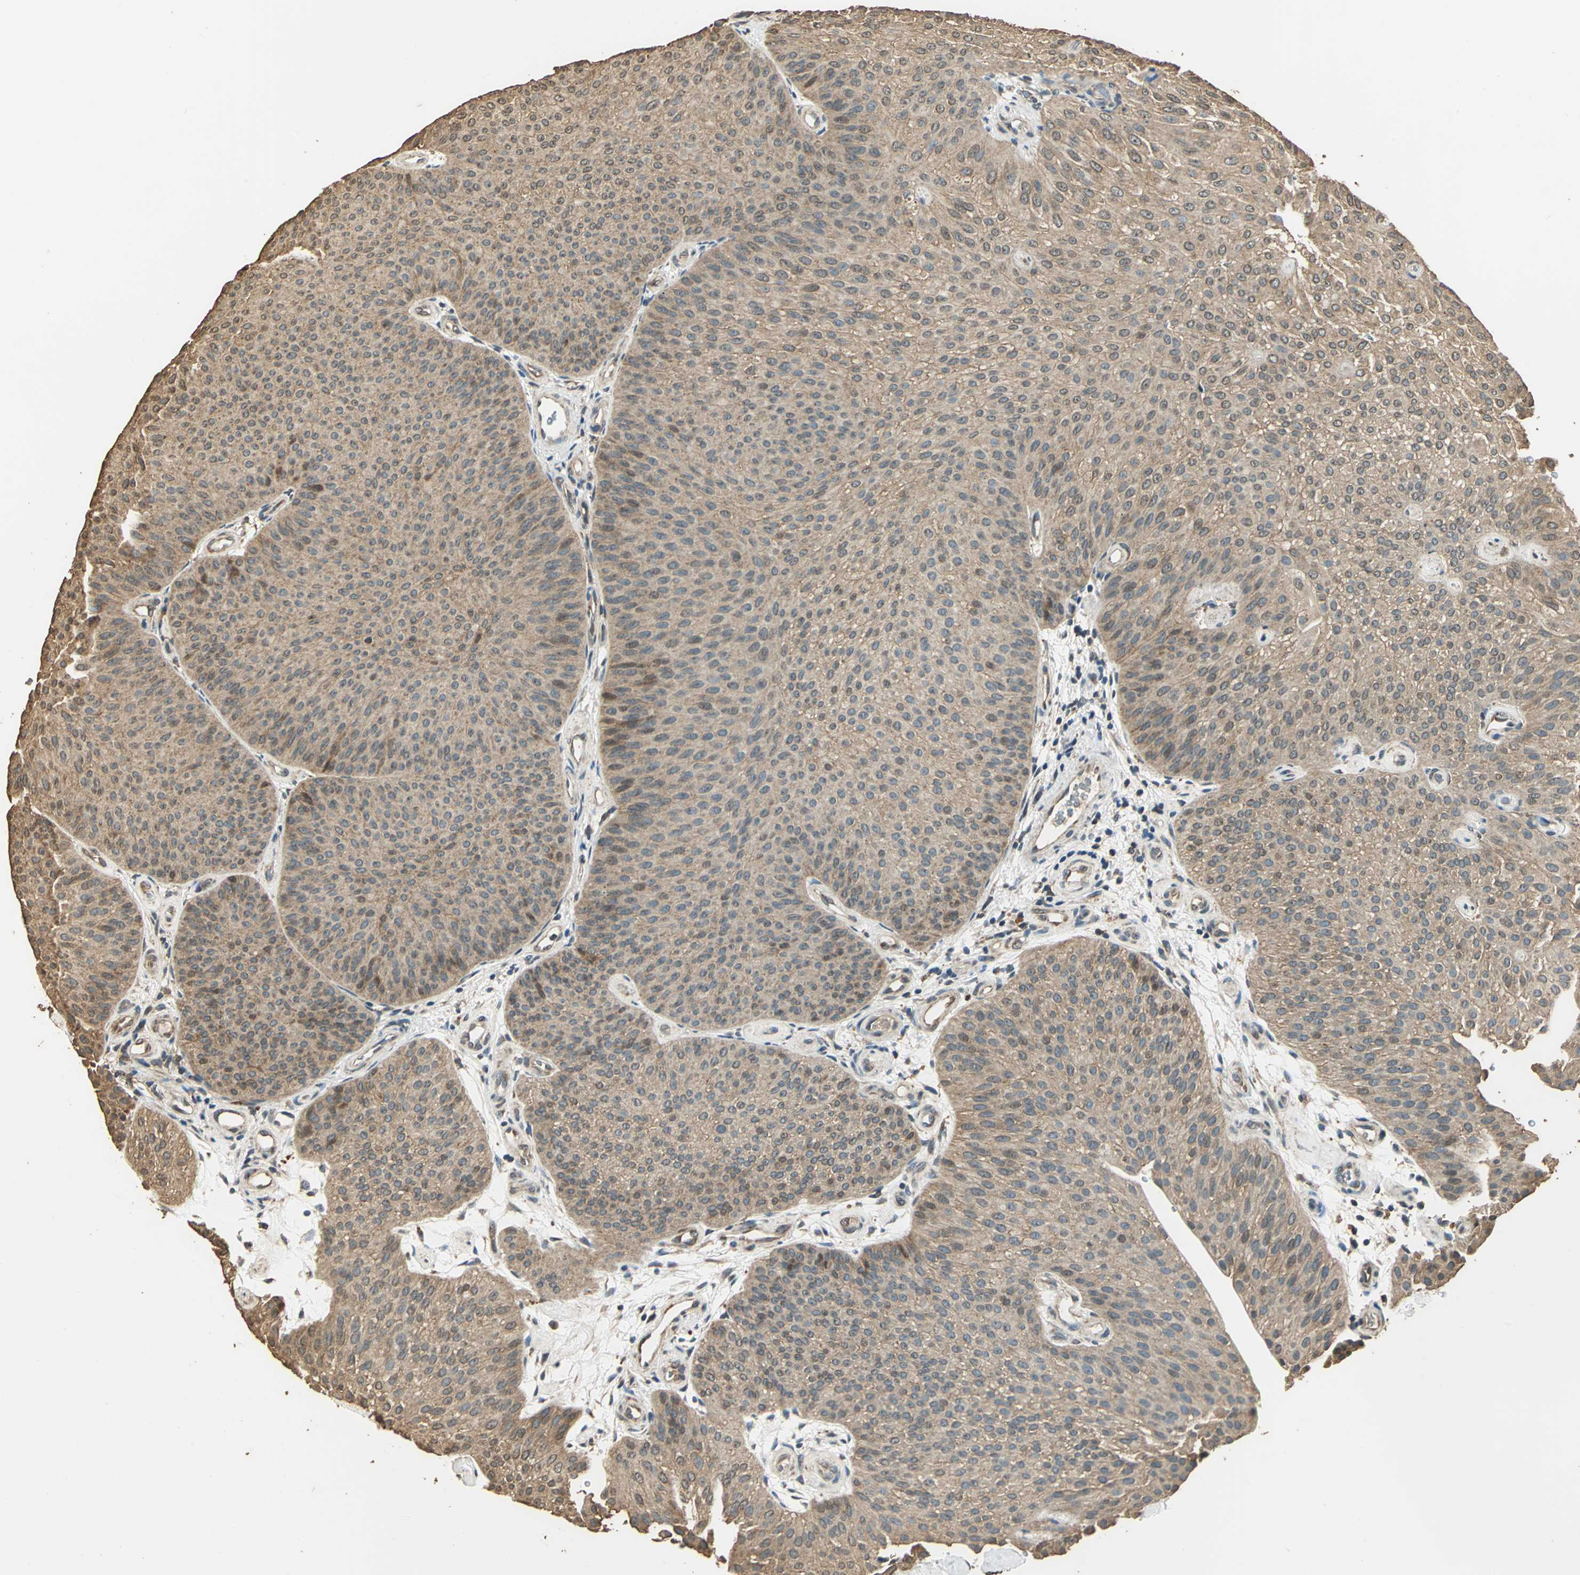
{"staining": {"intensity": "moderate", "quantity": ">75%", "location": "cytoplasmic/membranous"}, "tissue": "urothelial cancer", "cell_type": "Tumor cells", "image_type": "cancer", "snomed": [{"axis": "morphology", "description": "Urothelial carcinoma, Low grade"}, {"axis": "topography", "description": "Urinary bladder"}], "caption": "Immunohistochemical staining of urothelial cancer displays medium levels of moderate cytoplasmic/membranous staining in about >75% of tumor cells.", "gene": "TMPRSS4", "patient": {"sex": "female", "age": 60}}